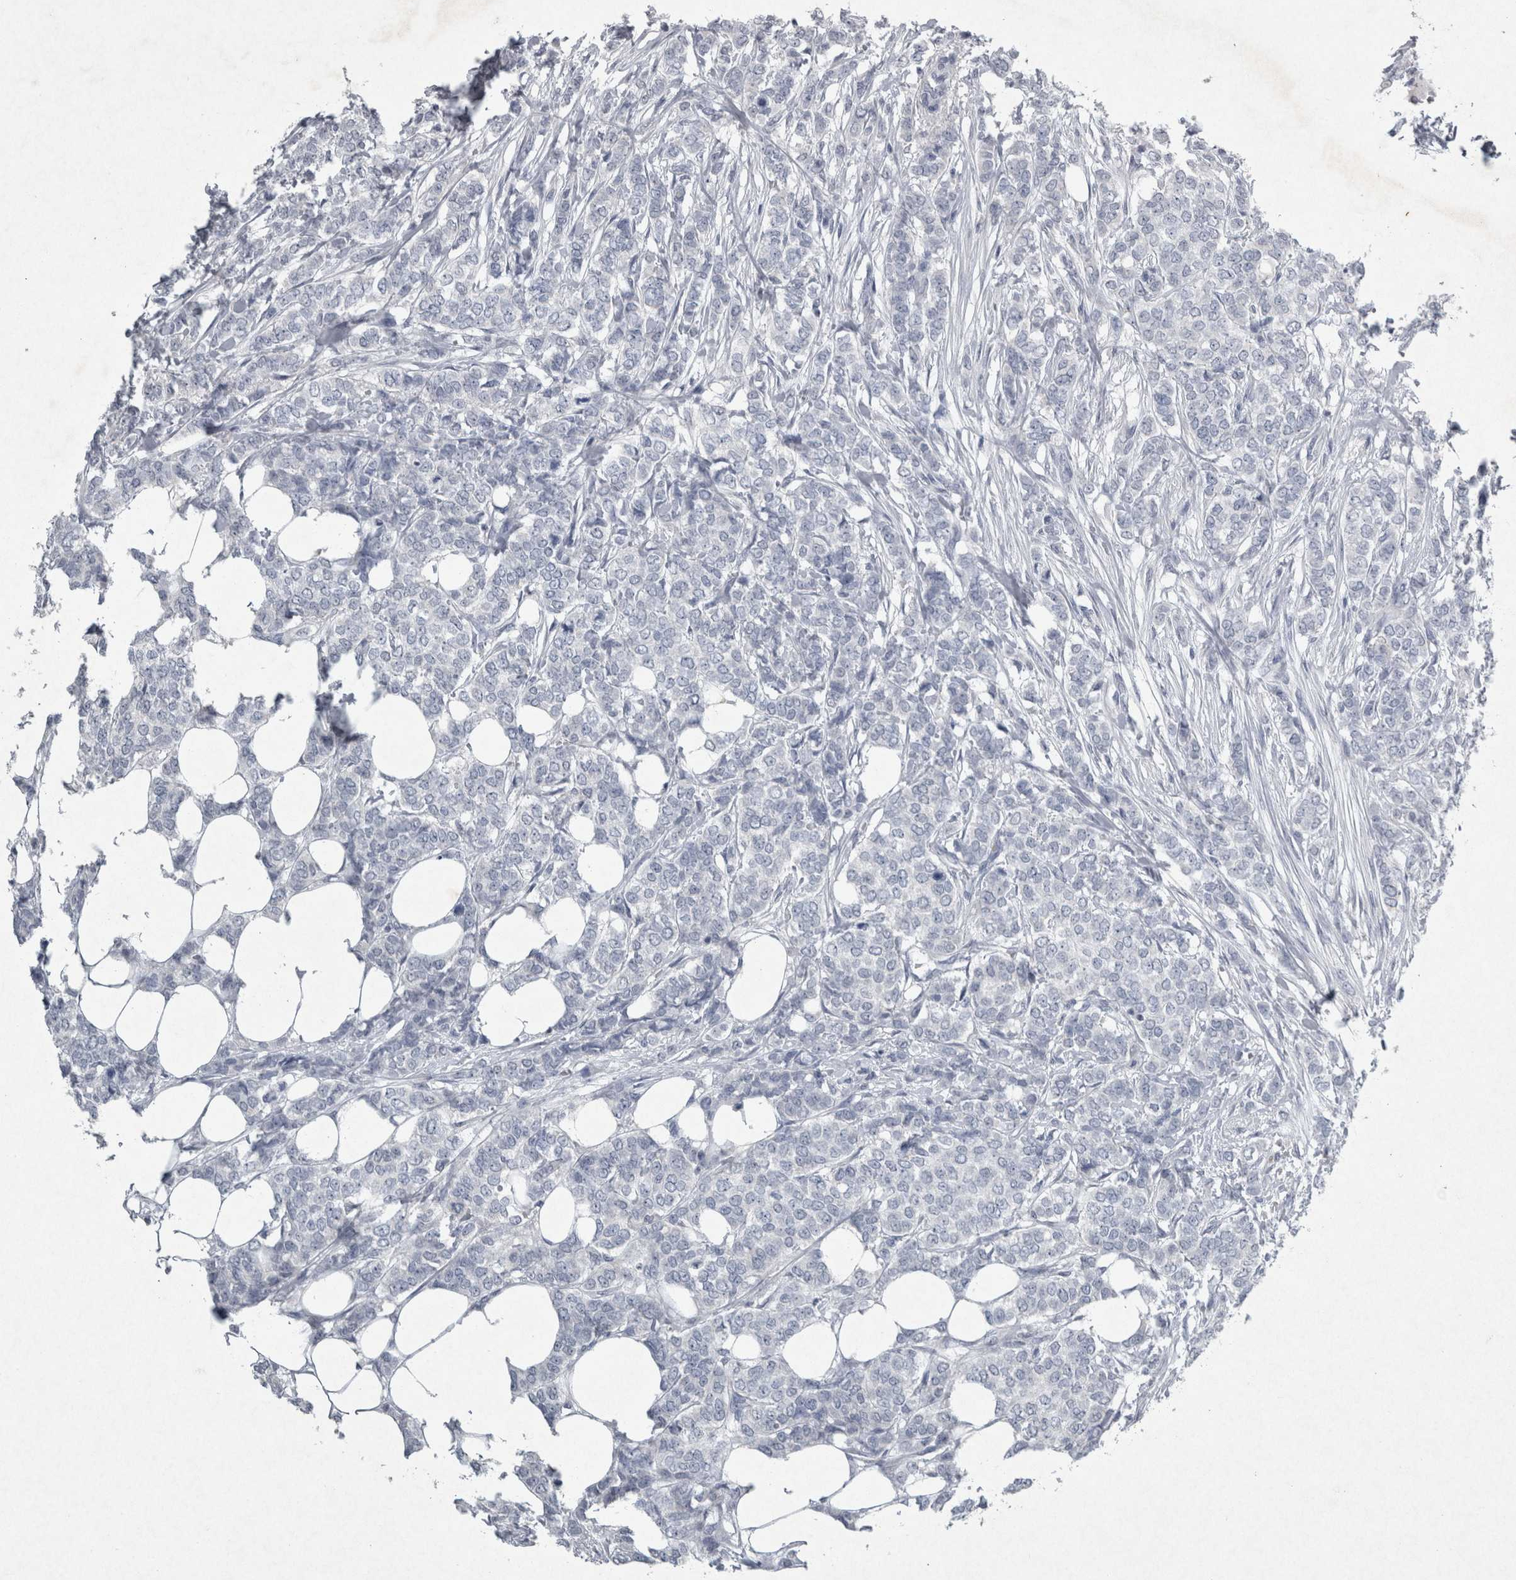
{"staining": {"intensity": "negative", "quantity": "none", "location": "none"}, "tissue": "breast cancer", "cell_type": "Tumor cells", "image_type": "cancer", "snomed": [{"axis": "morphology", "description": "Lobular carcinoma"}, {"axis": "topography", "description": "Skin"}, {"axis": "topography", "description": "Breast"}], "caption": "Tumor cells show no significant protein positivity in breast cancer (lobular carcinoma).", "gene": "PDX1", "patient": {"sex": "female", "age": 46}}